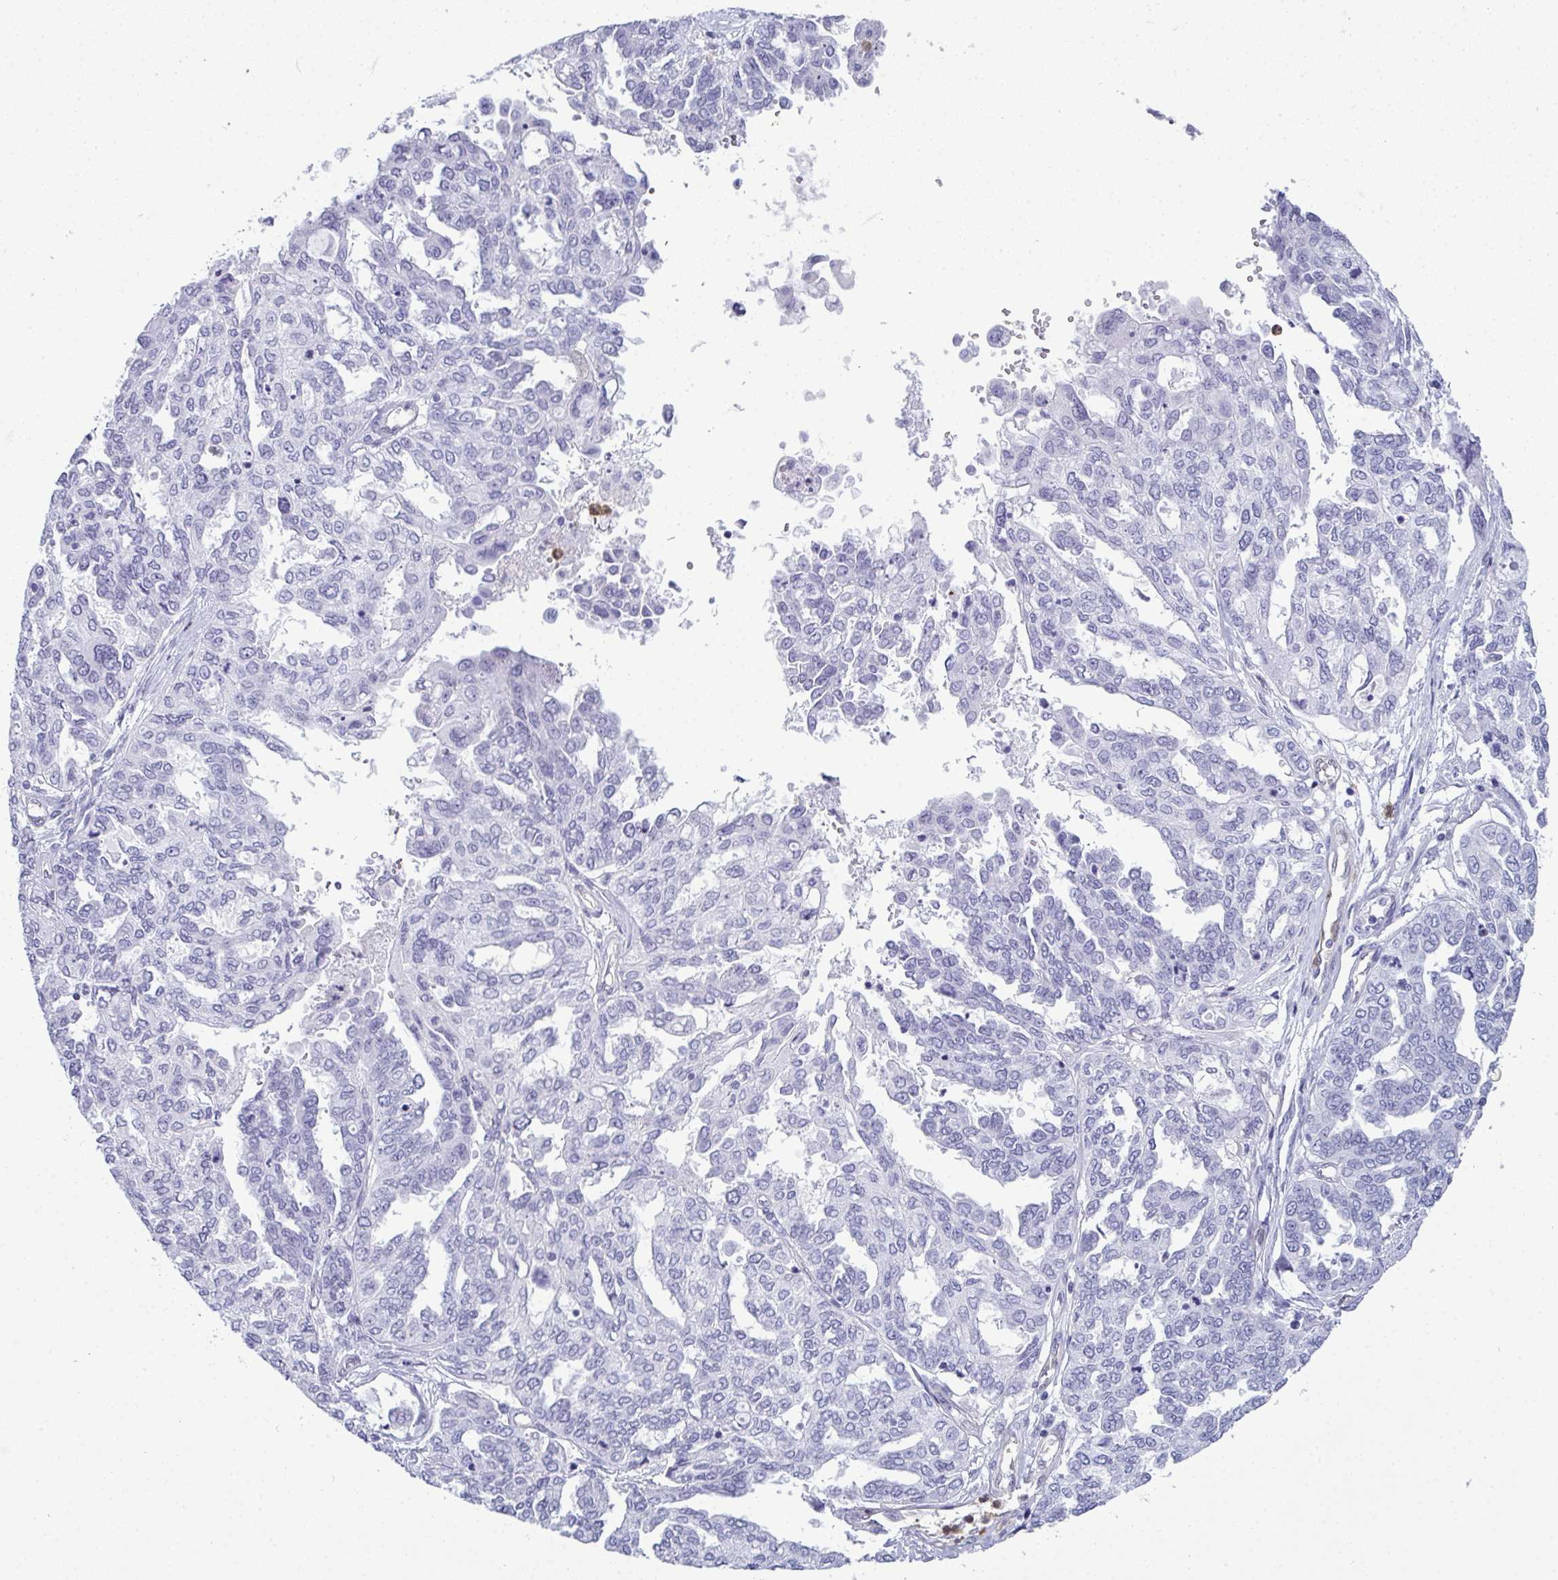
{"staining": {"intensity": "negative", "quantity": "none", "location": "none"}, "tissue": "ovarian cancer", "cell_type": "Tumor cells", "image_type": "cancer", "snomed": [{"axis": "morphology", "description": "Cystadenocarcinoma, serous, NOS"}, {"axis": "topography", "description": "Ovary"}], "caption": "A micrograph of ovarian cancer (serous cystadenocarcinoma) stained for a protein shows no brown staining in tumor cells. (Brightfield microscopy of DAB (3,3'-diaminobenzidine) immunohistochemistry (IHC) at high magnification).", "gene": "CDA", "patient": {"sex": "female", "age": 53}}